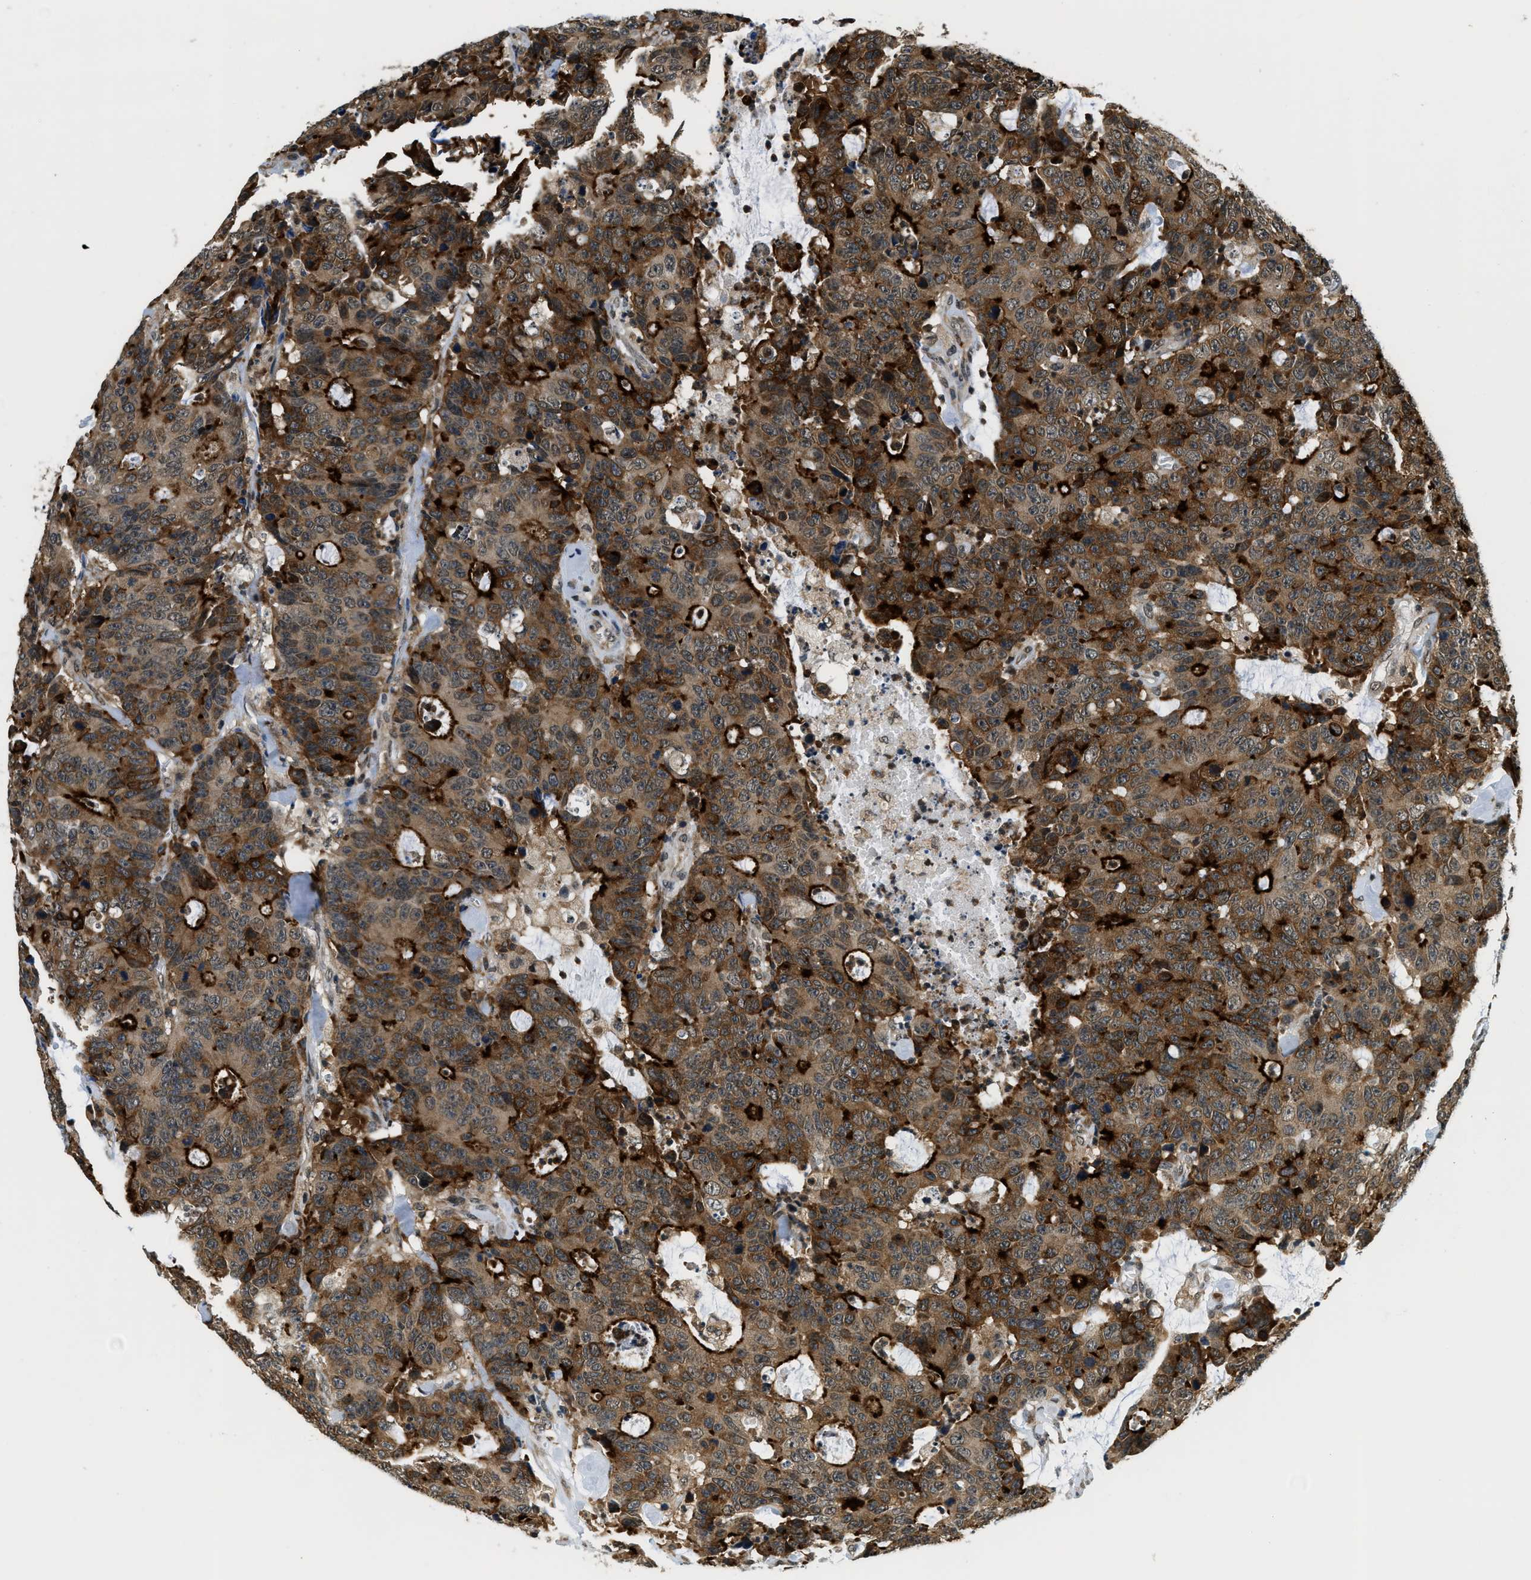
{"staining": {"intensity": "strong", "quantity": "25%-75%", "location": "cytoplasmic/membranous"}, "tissue": "colorectal cancer", "cell_type": "Tumor cells", "image_type": "cancer", "snomed": [{"axis": "morphology", "description": "Adenocarcinoma, NOS"}, {"axis": "topography", "description": "Colon"}], "caption": "Strong cytoplasmic/membranous staining is appreciated in about 25%-75% of tumor cells in colorectal cancer.", "gene": "RAB11FIP1", "patient": {"sex": "female", "age": 86}}